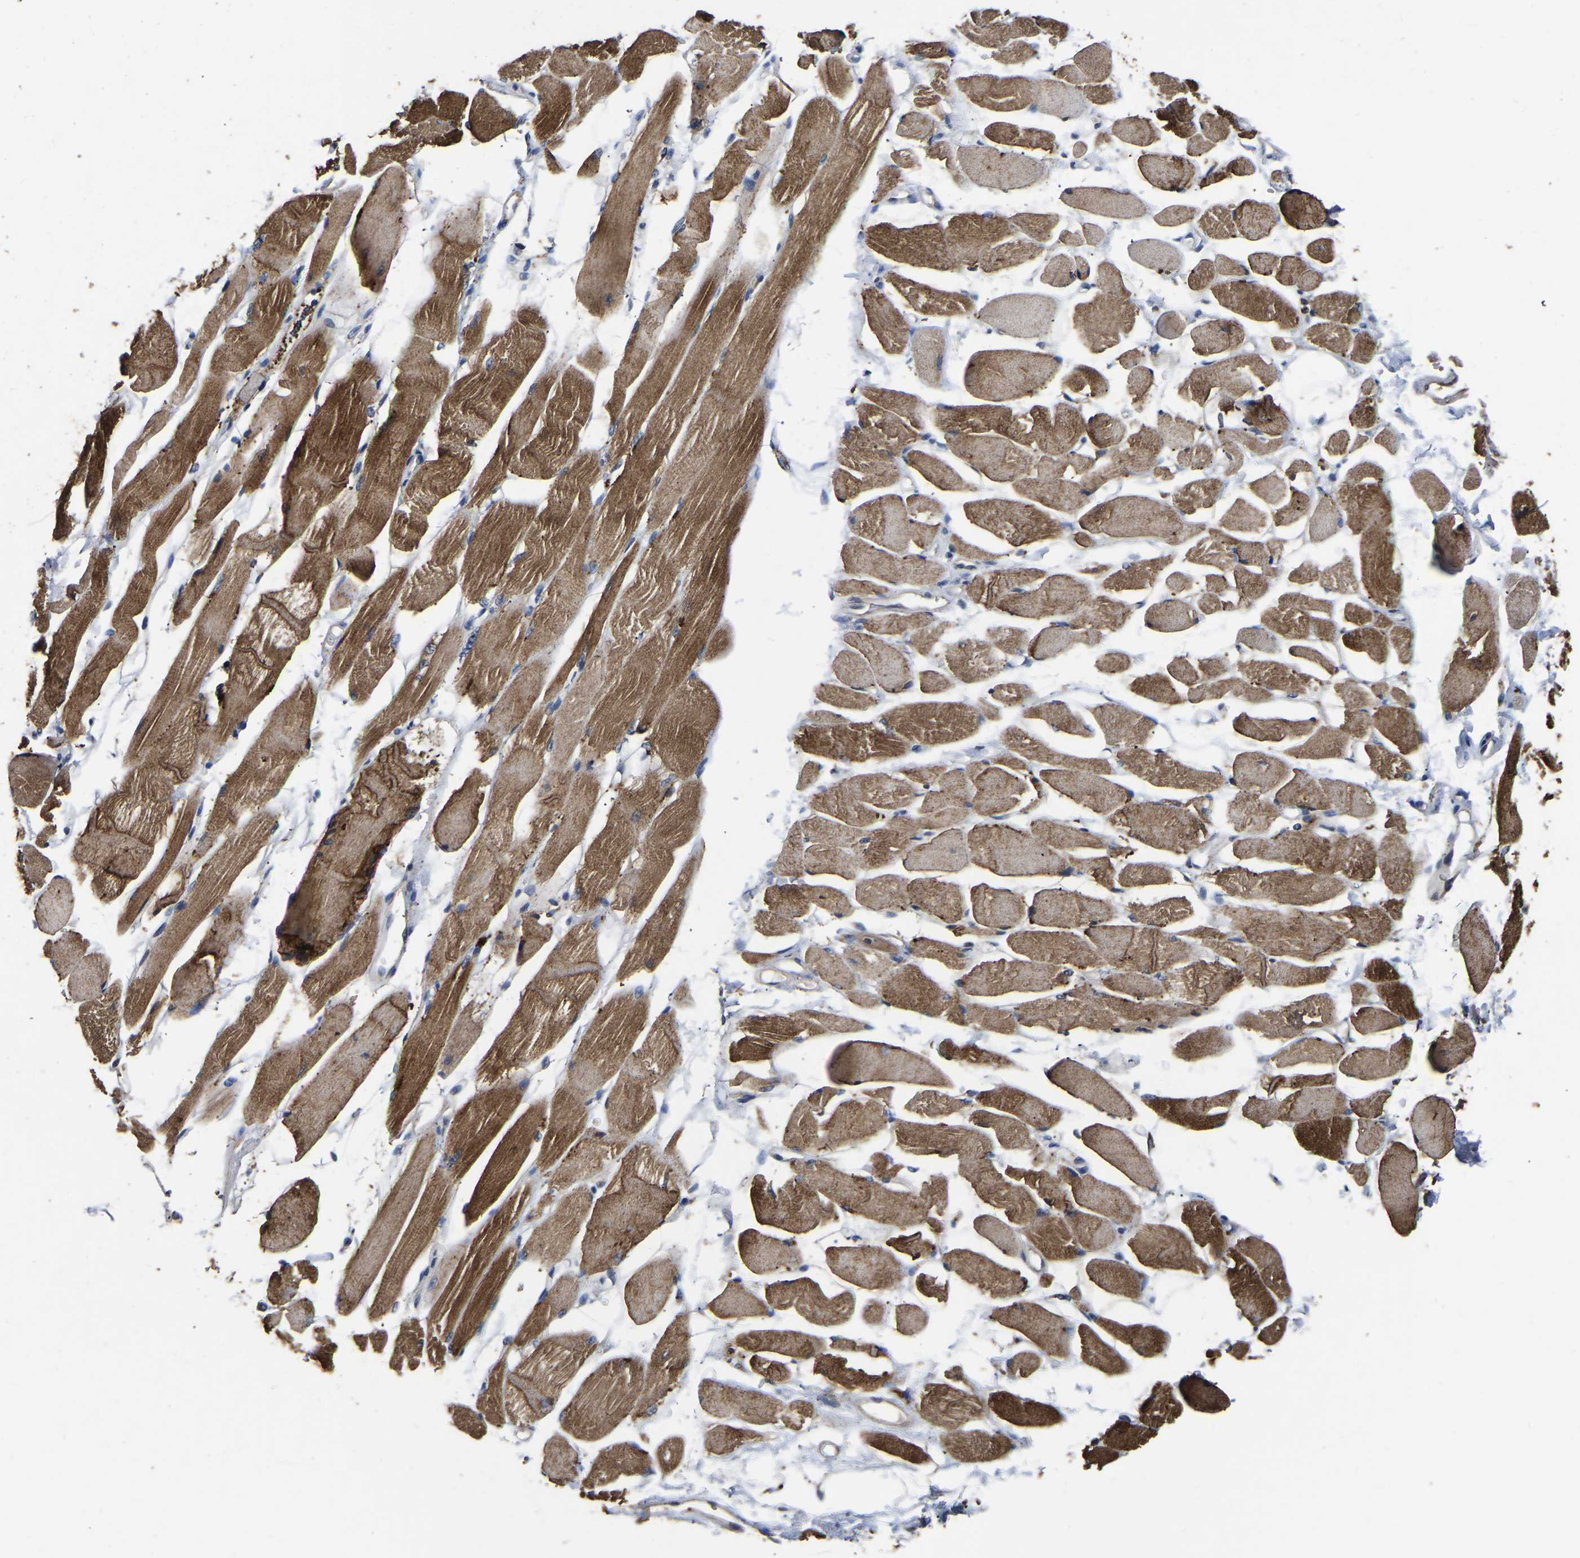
{"staining": {"intensity": "strong", "quantity": ">75%", "location": "cytoplasmic/membranous"}, "tissue": "skeletal muscle", "cell_type": "Myocytes", "image_type": "normal", "snomed": [{"axis": "morphology", "description": "Normal tissue, NOS"}, {"axis": "topography", "description": "Skeletal muscle"}, {"axis": "topography", "description": "Peripheral nerve tissue"}], "caption": "IHC staining of normal skeletal muscle, which shows high levels of strong cytoplasmic/membranous expression in about >75% of myocytes indicating strong cytoplasmic/membranous protein positivity. The staining was performed using DAB (brown) for protein detection and nuclei were counterstained in hematoxylin (blue).", "gene": "CRYZL1", "patient": {"sex": "female", "age": 84}}